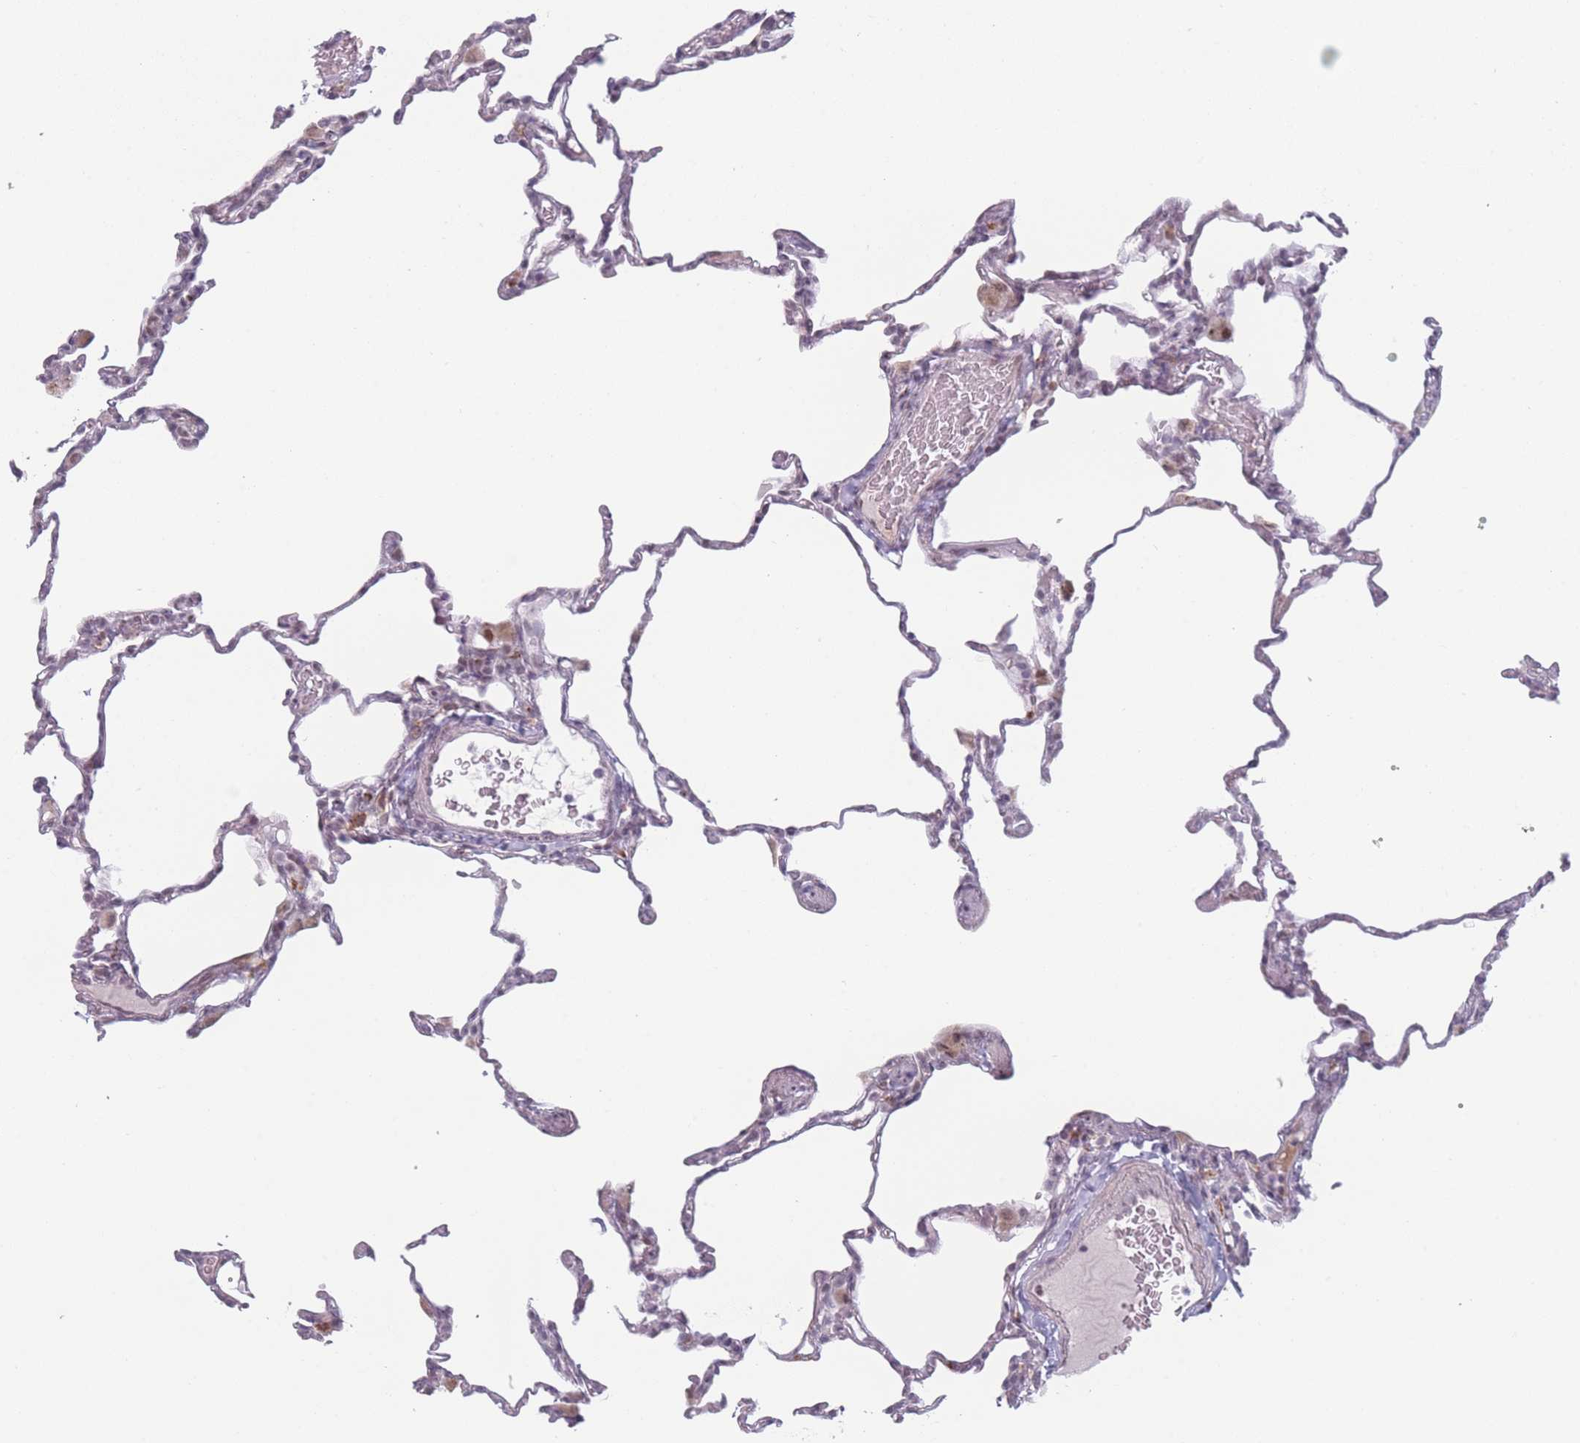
{"staining": {"intensity": "negative", "quantity": "none", "location": "none"}, "tissue": "lung", "cell_type": "Alveolar cells", "image_type": "normal", "snomed": [{"axis": "morphology", "description": "Normal tissue, NOS"}, {"axis": "topography", "description": "Lung"}], "caption": "A histopathology image of lung stained for a protein exhibits no brown staining in alveolar cells.", "gene": "OR10C1", "patient": {"sex": "male", "age": 20}}